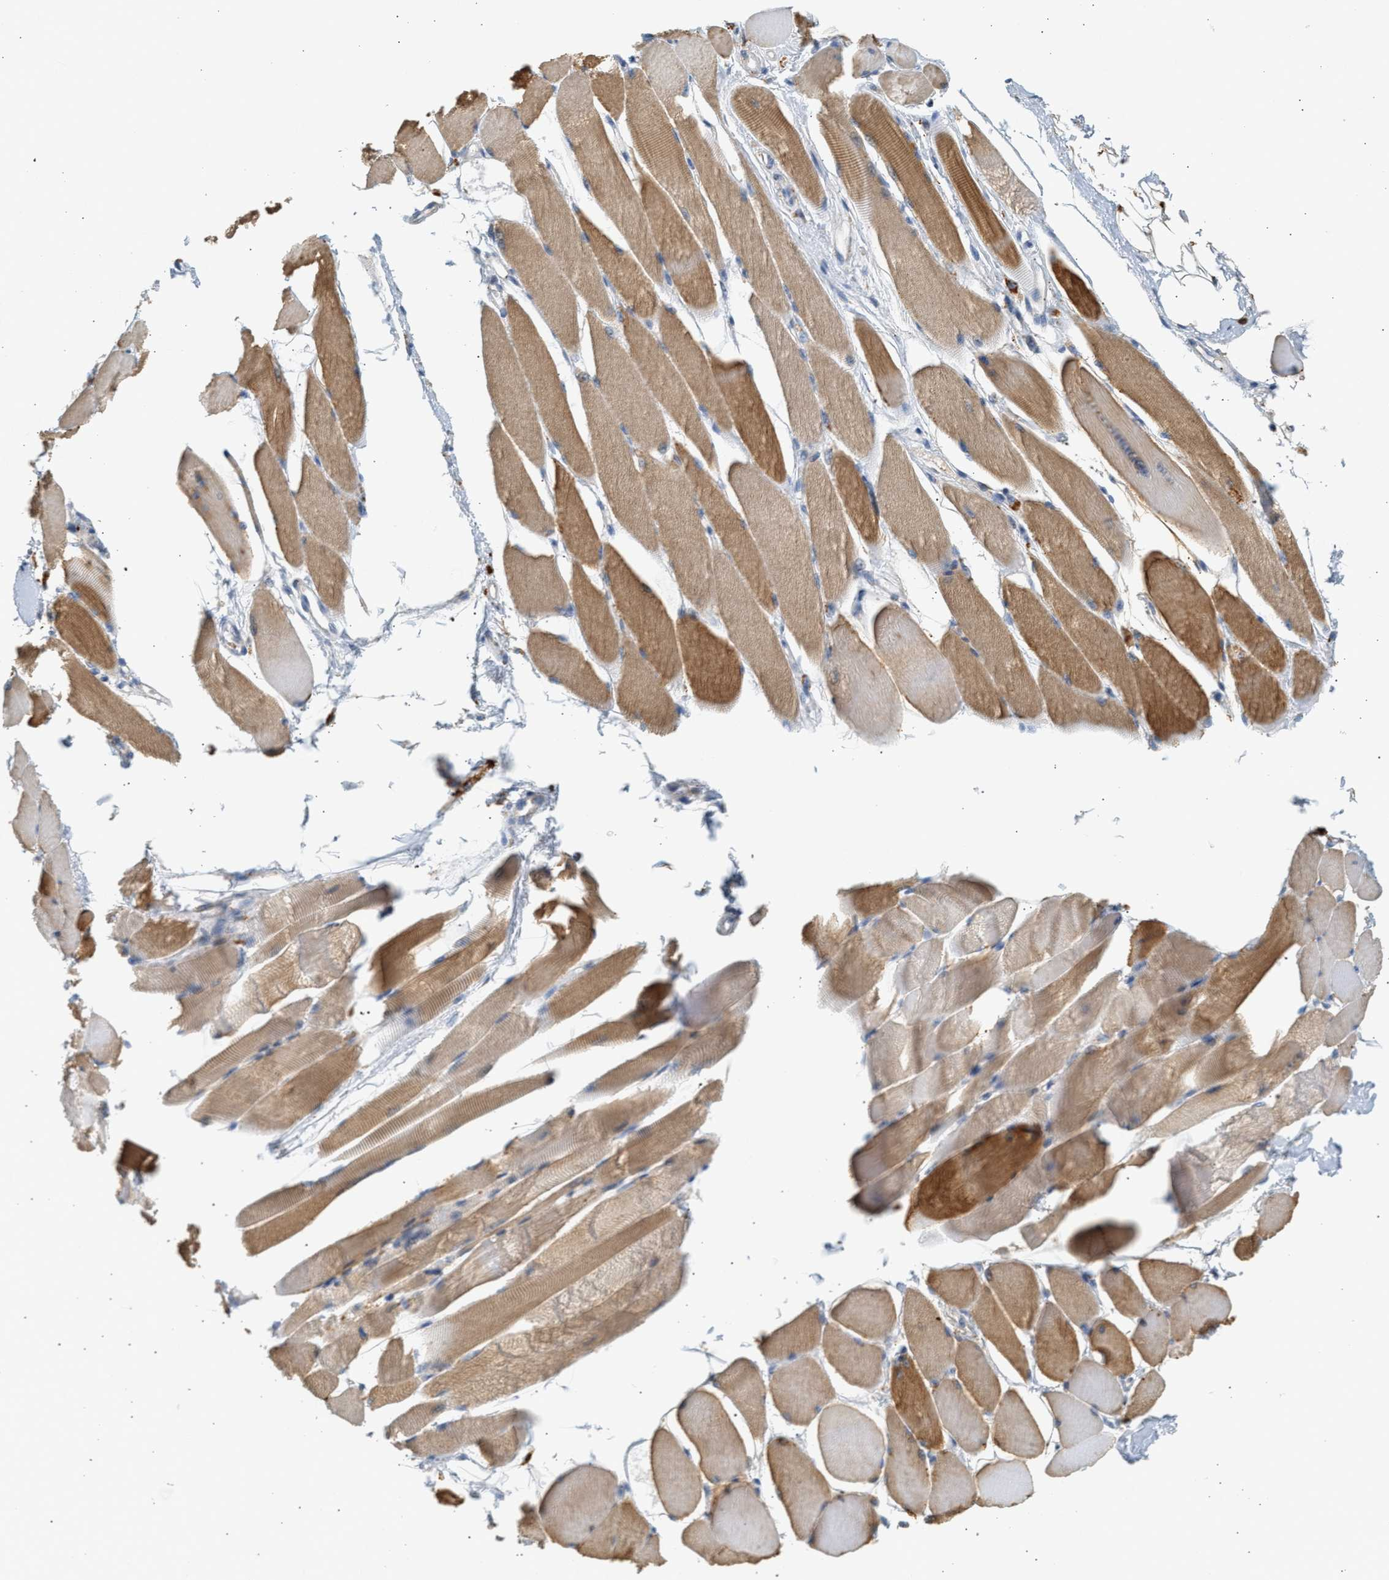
{"staining": {"intensity": "moderate", "quantity": ">75%", "location": "cytoplasmic/membranous"}, "tissue": "skeletal muscle", "cell_type": "Myocytes", "image_type": "normal", "snomed": [{"axis": "morphology", "description": "Normal tissue, NOS"}, {"axis": "topography", "description": "Skeletal muscle"}, {"axis": "topography", "description": "Peripheral nerve tissue"}], "caption": "The micrograph exhibits a brown stain indicating the presence of a protein in the cytoplasmic/membranous of myocytes in skeletal muscle. (DAB (3,3'-diaminobenzidine) = brown stain, brightfield microscopy at high magnification).", "gene": "ENTHD1", "patient": {"sex": "female", "age": 84}}